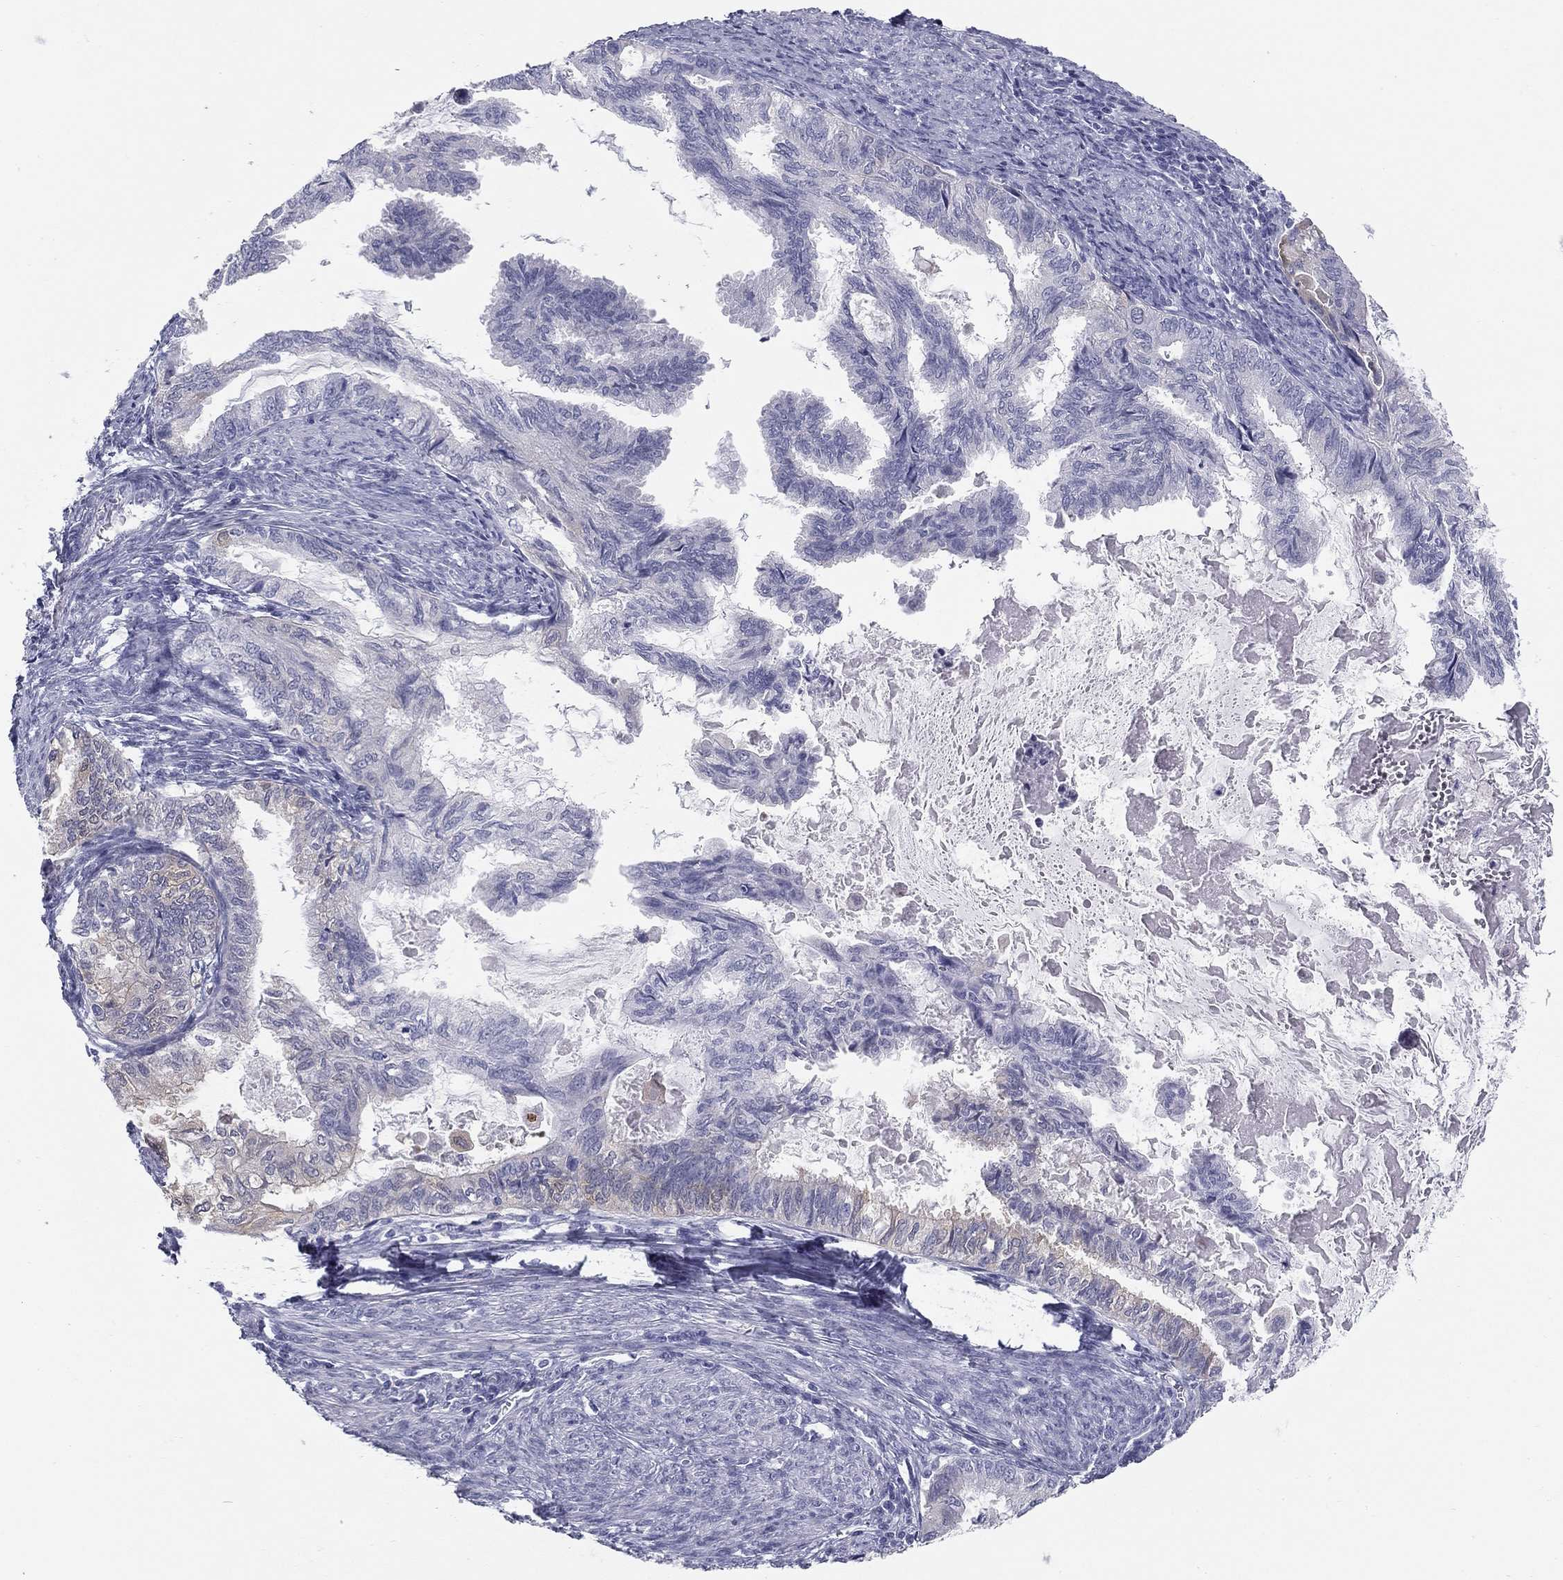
{"staining": {"intensity": "negative", "quantity": "none", "location": "none"}, "tissue": "endometrial cancer", "cell_type": "Tumor cells", "image_type": "cancer", "snomed": [{"axis": "morphology", "description": "Adenocarcinoma, NOS"}, {"axis": "topography", "description": "Endometrium"}], "caption": "Endometrial cancer was stained to show a protein in brown. There is no significant positivity in tumor cells. The staining was performed using DAB (3,3'-diaminobenzidine) to visualize the protein expression in brown, while the nuclei were stained in blue with hematoxylin (Magnification: 20x).", "gene": "SULT2B1", "patient": {"sex": "female", "age": 86}}